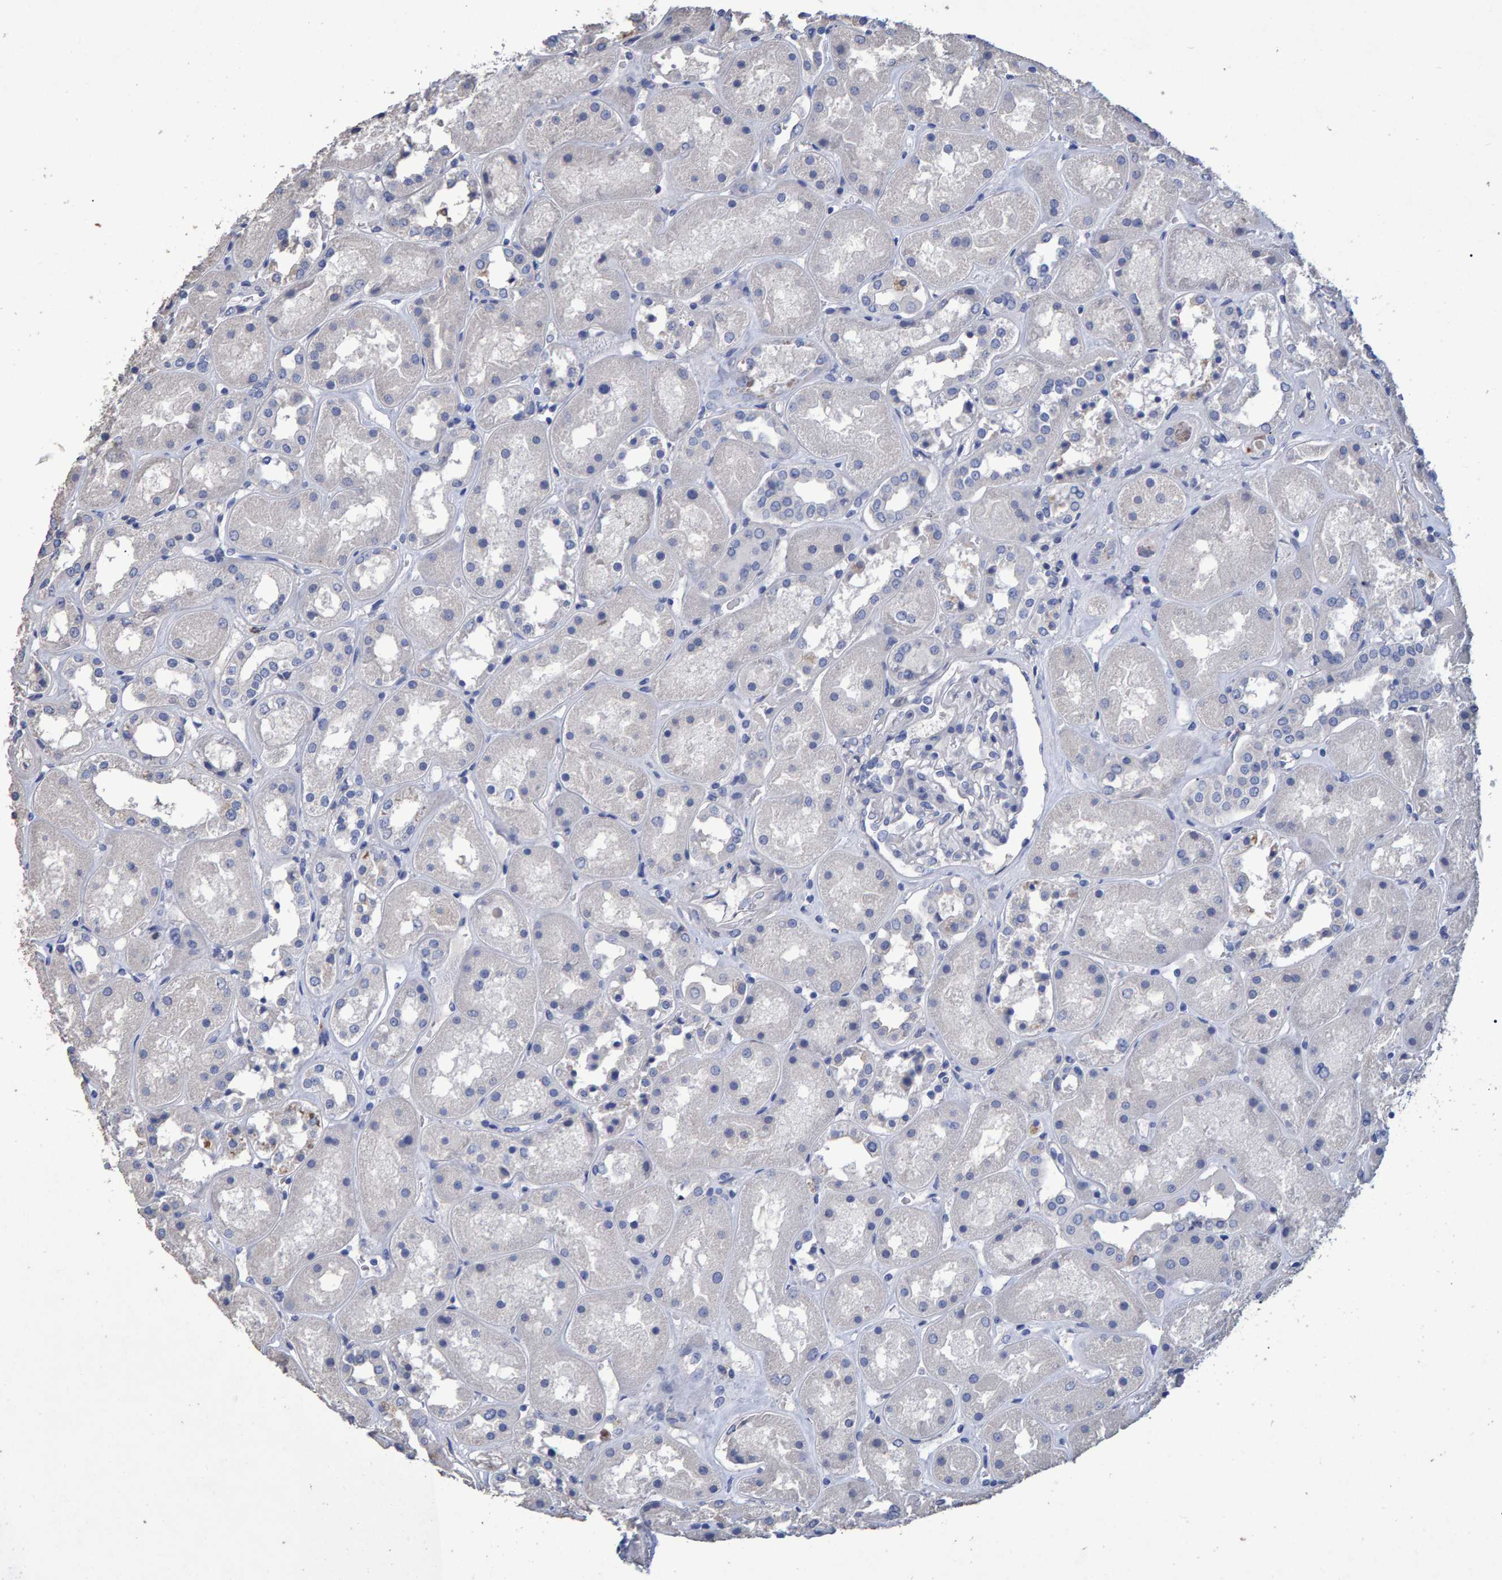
{"staining": {"intensity": "negative", "quantity": "none", "location": "none"}, "tissue": "kidney", "cell_type": "Cells in glomeruli", "image_type": "normal", "snomed": [{"axis": "morphology", "description": "Normal tissue, NOS"}, {"axis": "topography", "description": "Kidney"}], "caption": "Cells in glomeruli are negative for brown protein staining in benign kidney. The staining is performed using DAB (3,3'-diaminobenzidine) brown chromogen with nuclei counter-stained in using hematoxylin.", "gene": "HEMGN", "patient": {"sex": "male", "age": 70}}